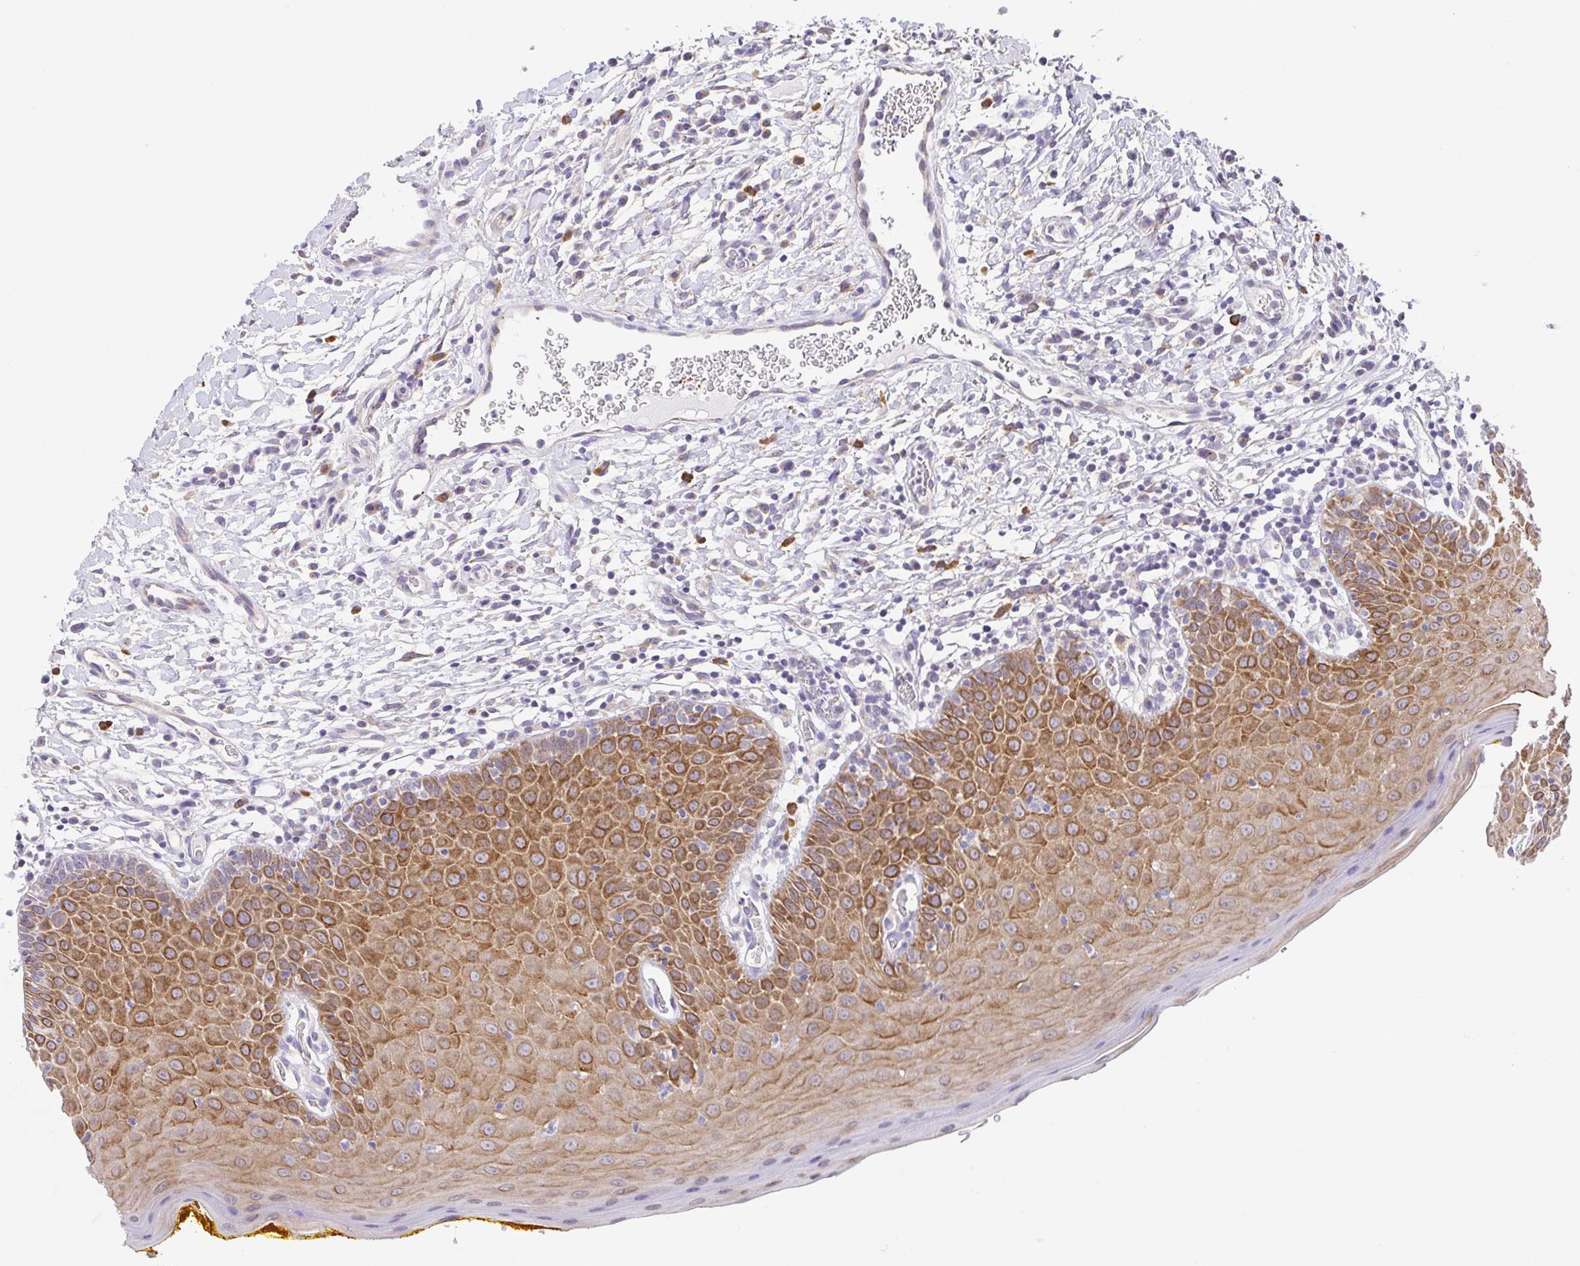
{"staining": {"intensity": "strong", "quantity": ">75%", "location": "cytoplasmic/membranous"}, "tissue": "oral mucosa", "cell_type": "Squamous epithelial cells", "image_type": "normal", "snomed": [{"axis": "morphology", "description": "Normal tissue, NOS"}, {"axis": "topography", "description": "Oral tissue"}, {"axis": "topography", "description": "Tounge, NOS"}], "caption": "Protein expression analysis of unremarkable oral mucosa reveals strong cytoplasmic/membranous expression in approximately >75% of squamous epithelial cells.", "gene": "SLC13A1", "patient": {"sex": "female", "age": 58}}